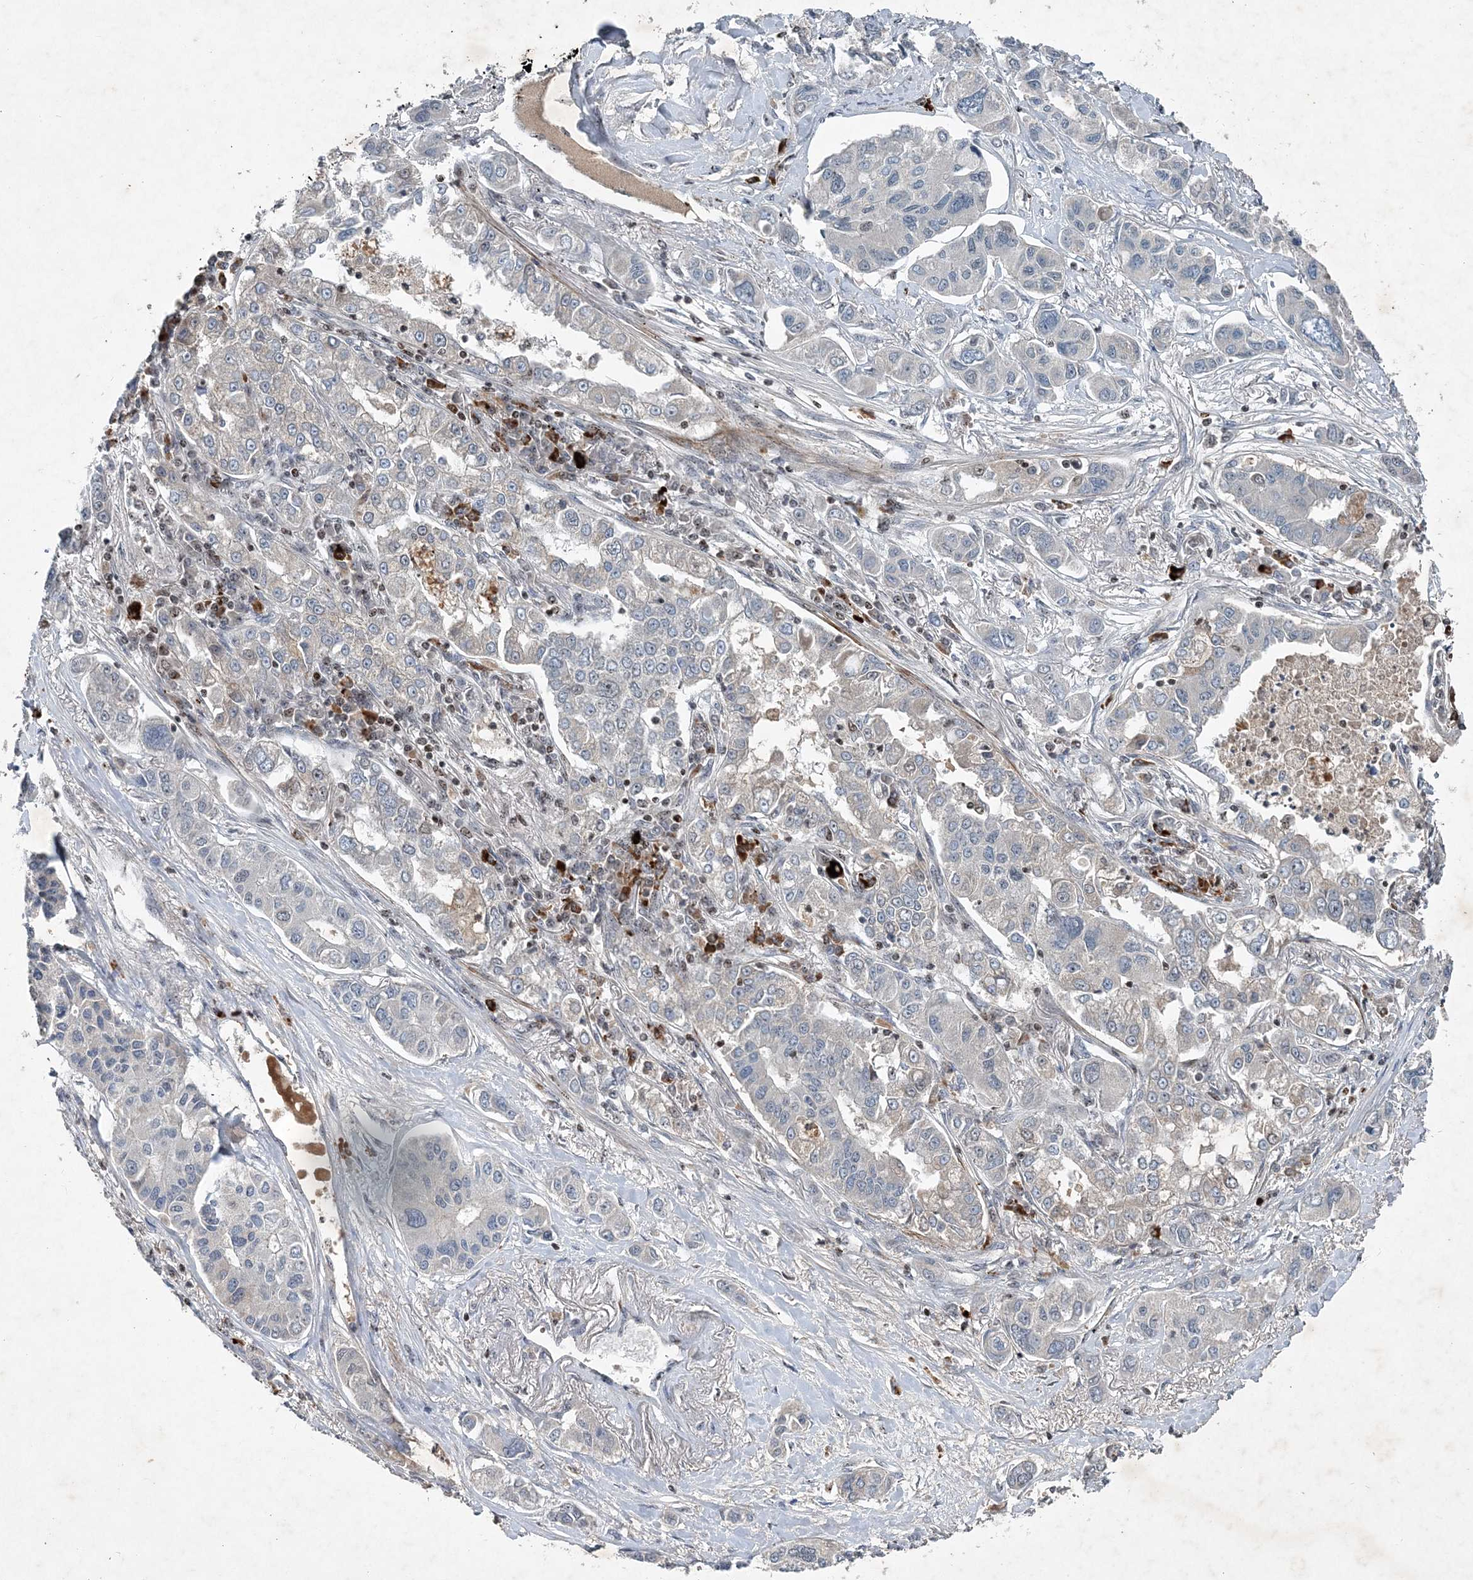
{"staining": {"intensity": "negative", "quantity": "none", "location": "none"}, "tissue": "lung cancer", "cell_type": "Tumor cells", "image_type": "cancer", "snomed": [{"axis": "morphology", "description": "Adenocarcinoma, NOS"}, {"axis": "topography", "description": "Lung"}], "caption": "An immunohistochemistry (IHC) histopathology image of adenocarcinoma (lung) is shown. There is no staining in tumor cells of adenocarcinoma (lung).", "gene": "QTRT2", "patient": {"sex": "male", "age": 49}}